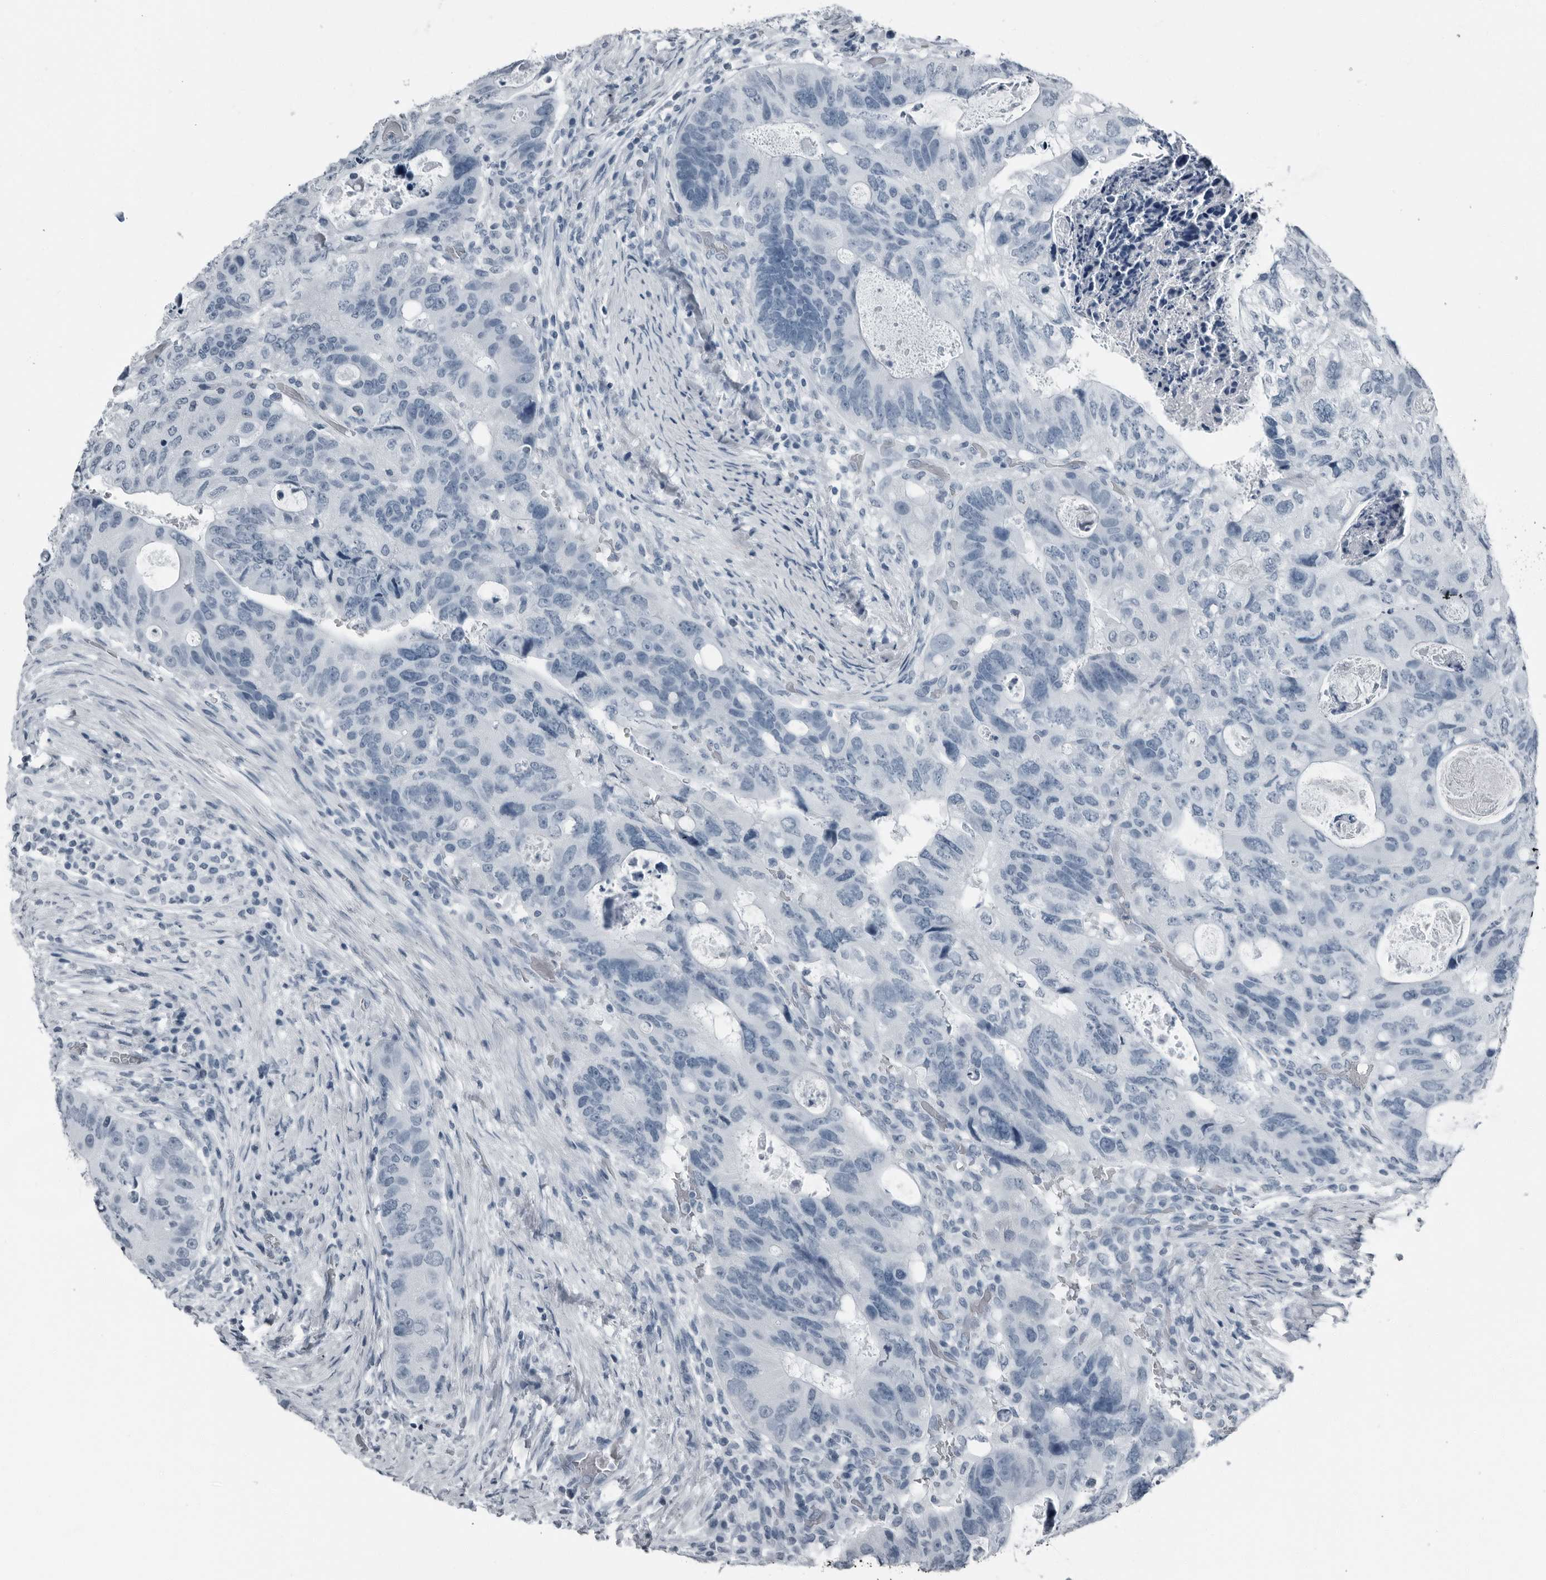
{"staining": {"intensity": "negative", "quantity": "none", "location": "none"}, "tissue": "colorectal cancer", "cell_type": "Tumor cells", "image_type": "cancer", "snomed": [{"axis": "morphology", "description": "Adenocarcinoma, NOS"}, {"axis": "topography", "description": "Rectum"}], "caption": "High power microscopy image of an IHC micrograph of colorectal adenocarcinoma, revealing no significant positivity in tumor cells.", "gene": "PRSS1", "patient": {"sex": "male", "age": 59}}